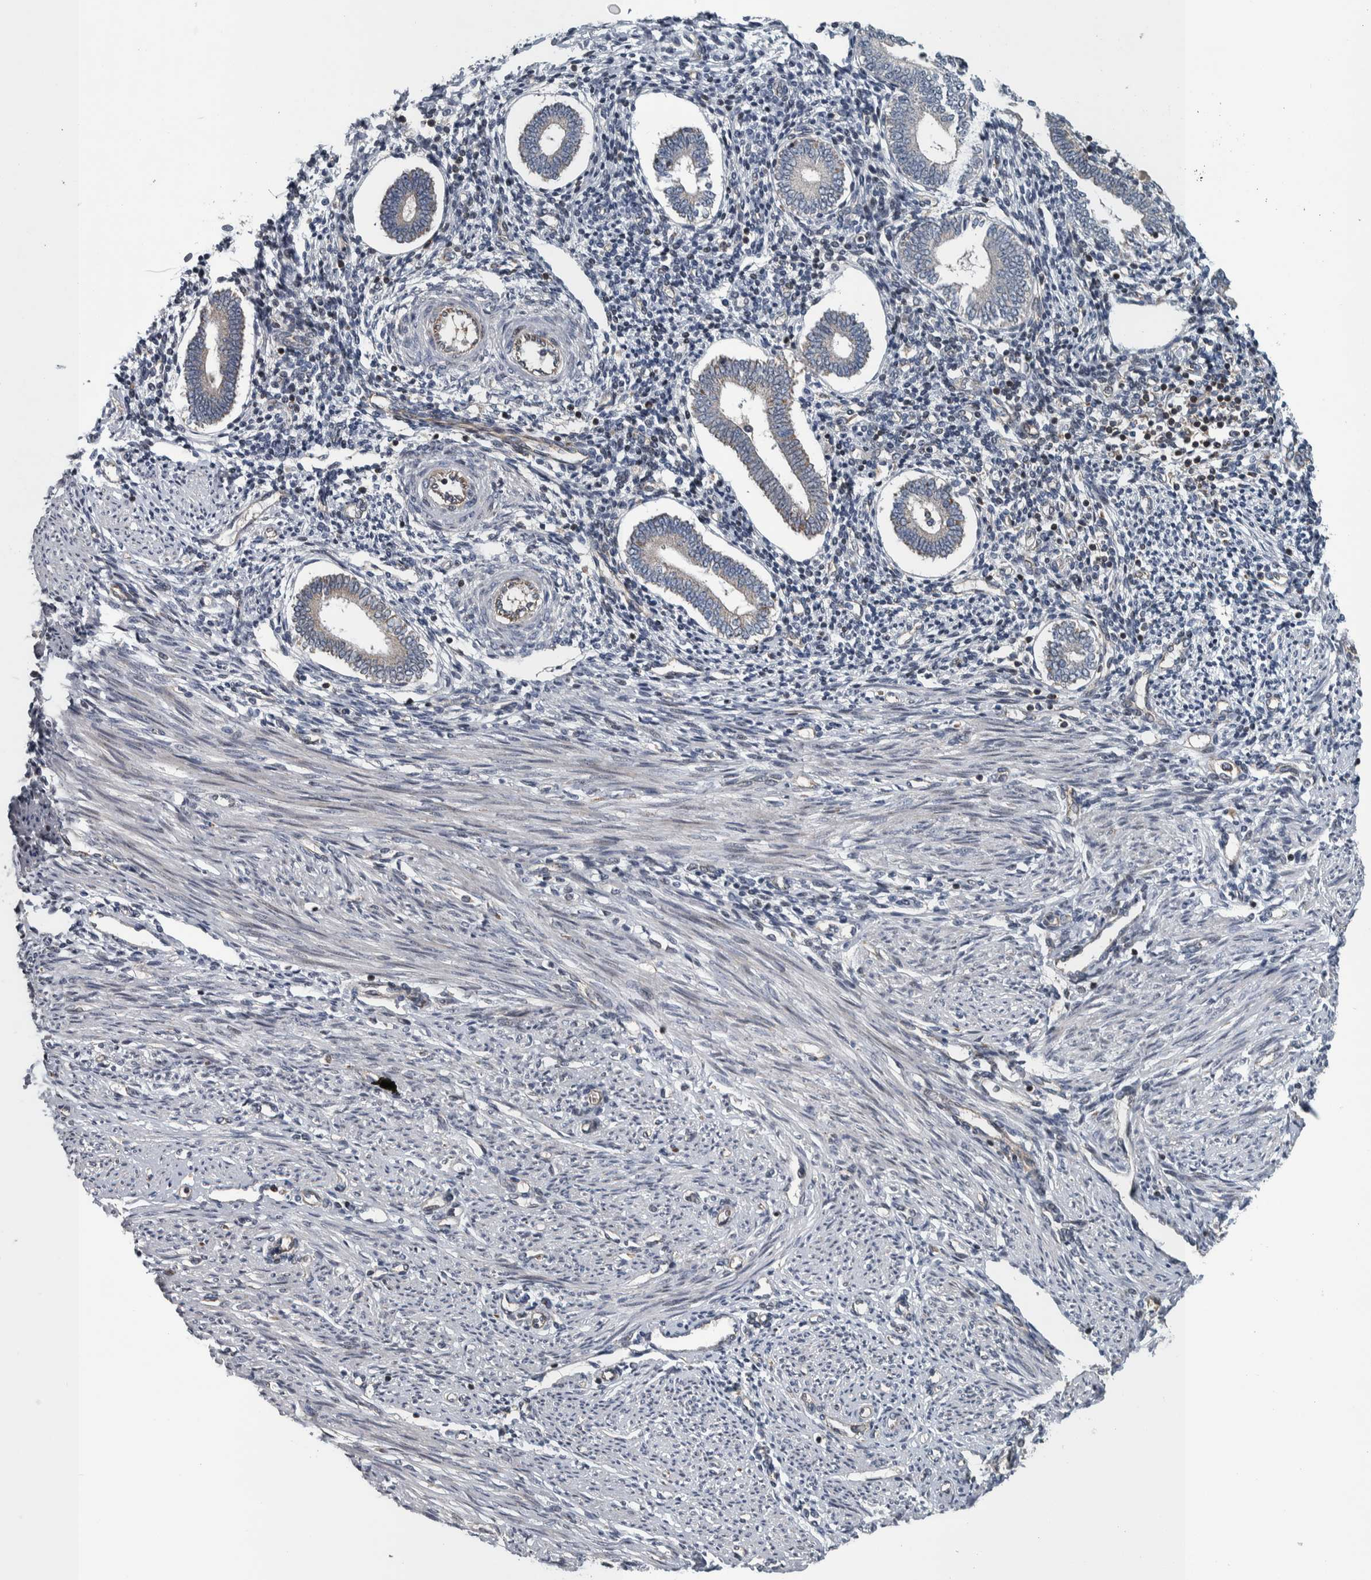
{"staining": {"intensity": "negative", "quantity": "none", "location": "none"}, "tissue": "endometrium", "cell_type": "Cells in endometrial stroma", "image_type": "normal", "snomed": [{"axis": "morphology", "description": "Normal tissue, NOS"}, {"axis": "topography", "description": "Endometrium"}], "caption": "A high-resolution micrograph shows IHC staining of benign endometrium, which exhibits no significant positivity in cells in endometrial stroma. (DAB (3,3'-diaminobenzidine) IHC with hematoxylin counter stain).", "gene": "BAIAP2L1", "patient": {"sex": "female", "age": 42}}